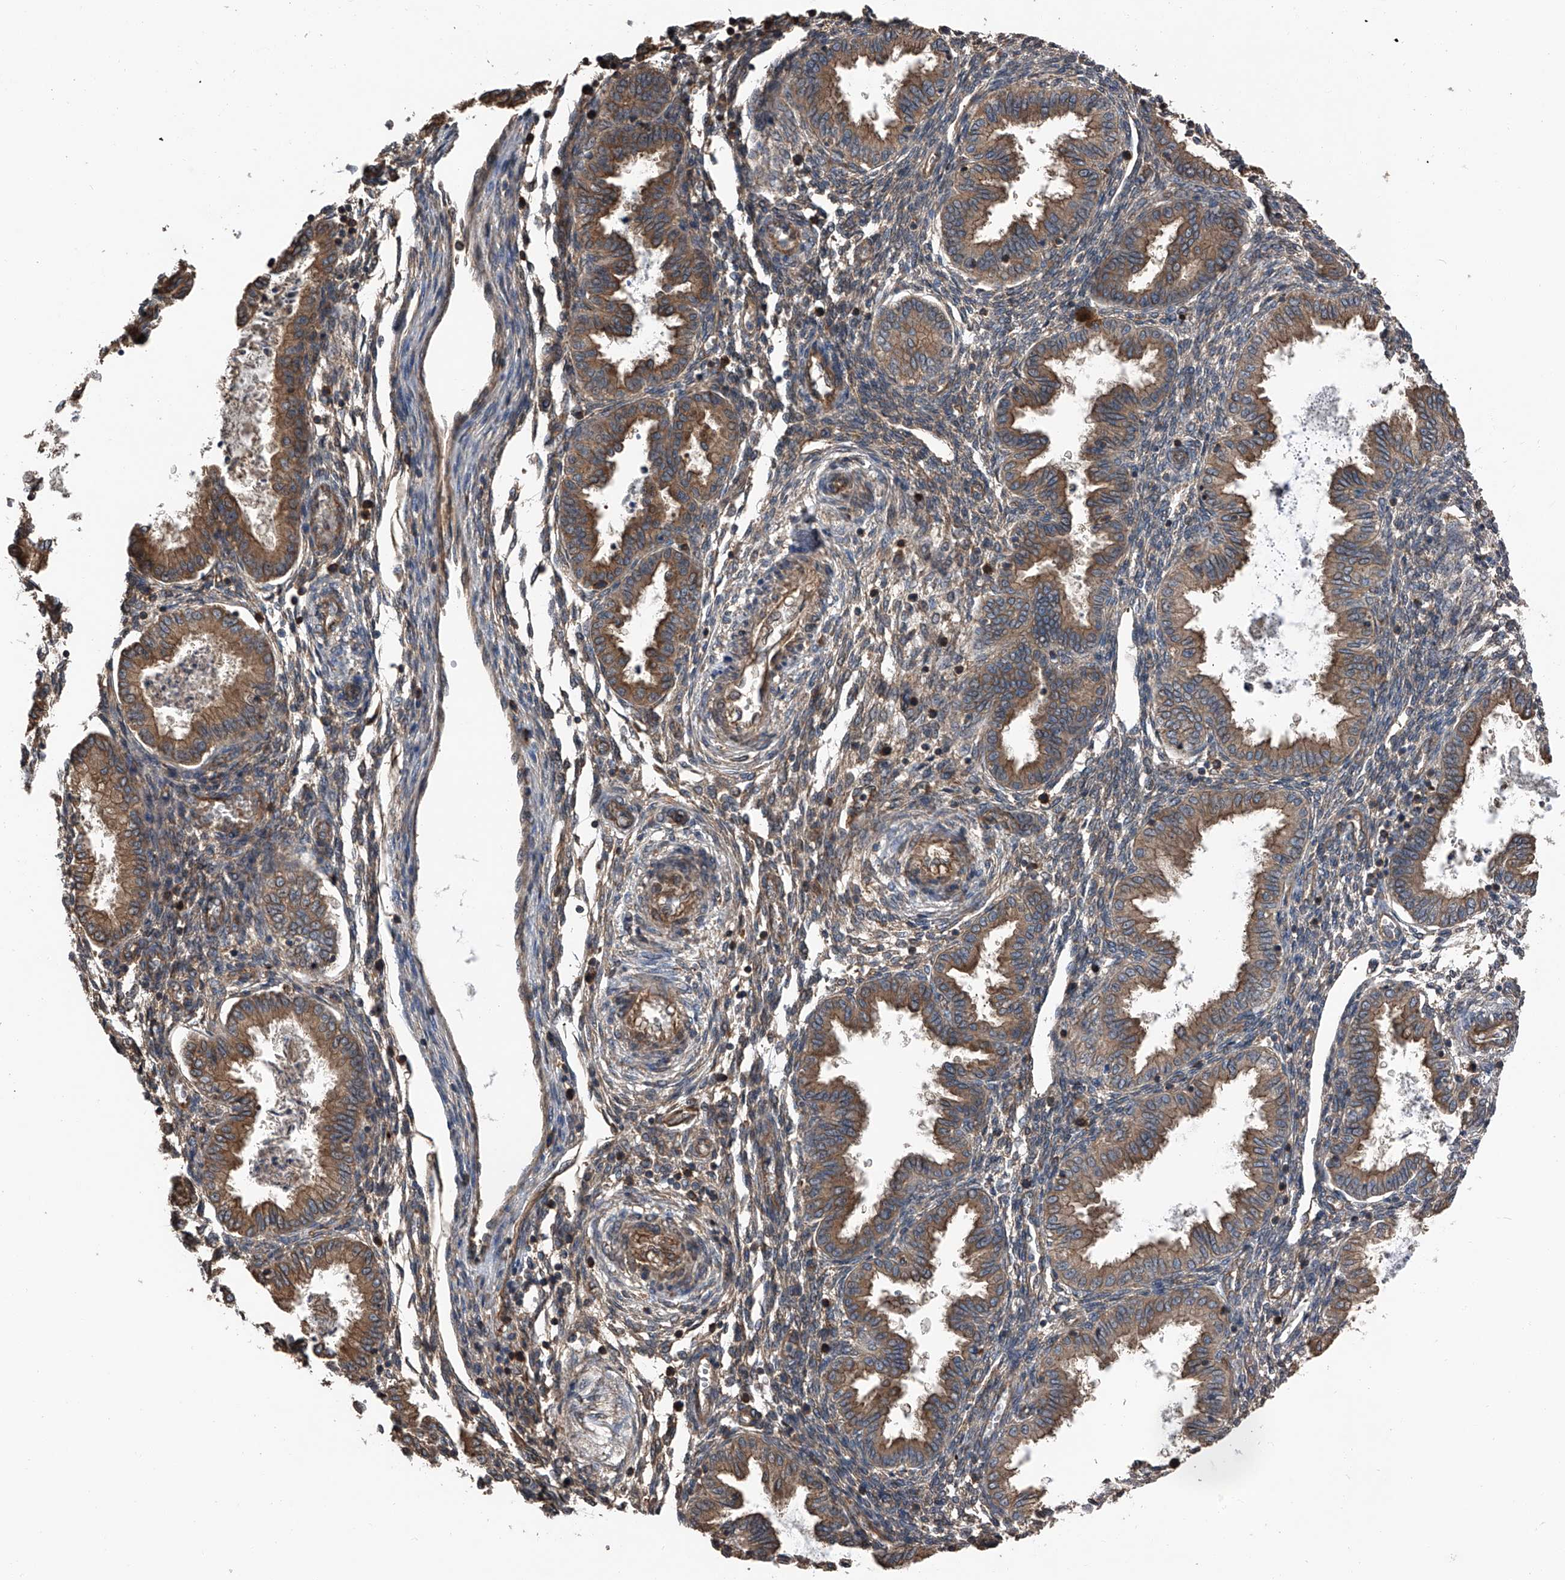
{"staining": {"intensity": "weak", "quantity": "25%-75%", "location": "cytoplasmic/membranous"}, "tissue": "endometrium", "cell_type": "Cells in endometrial stroma", "image_type": "normal", "snomed": [{"axis": "morphology", "description": "Normal tissue, NOS"}, {"axis": "topography", "description": "Endometrium"}], "caption": "IHC of benign human endometrium demonstrates low levels of weak cytoplasmic/membranous positivity in about 25%-75% of cells in endometrial stroma.", "gene": "KCNJ2", "patient": {"sex": "female", "age": 33}}